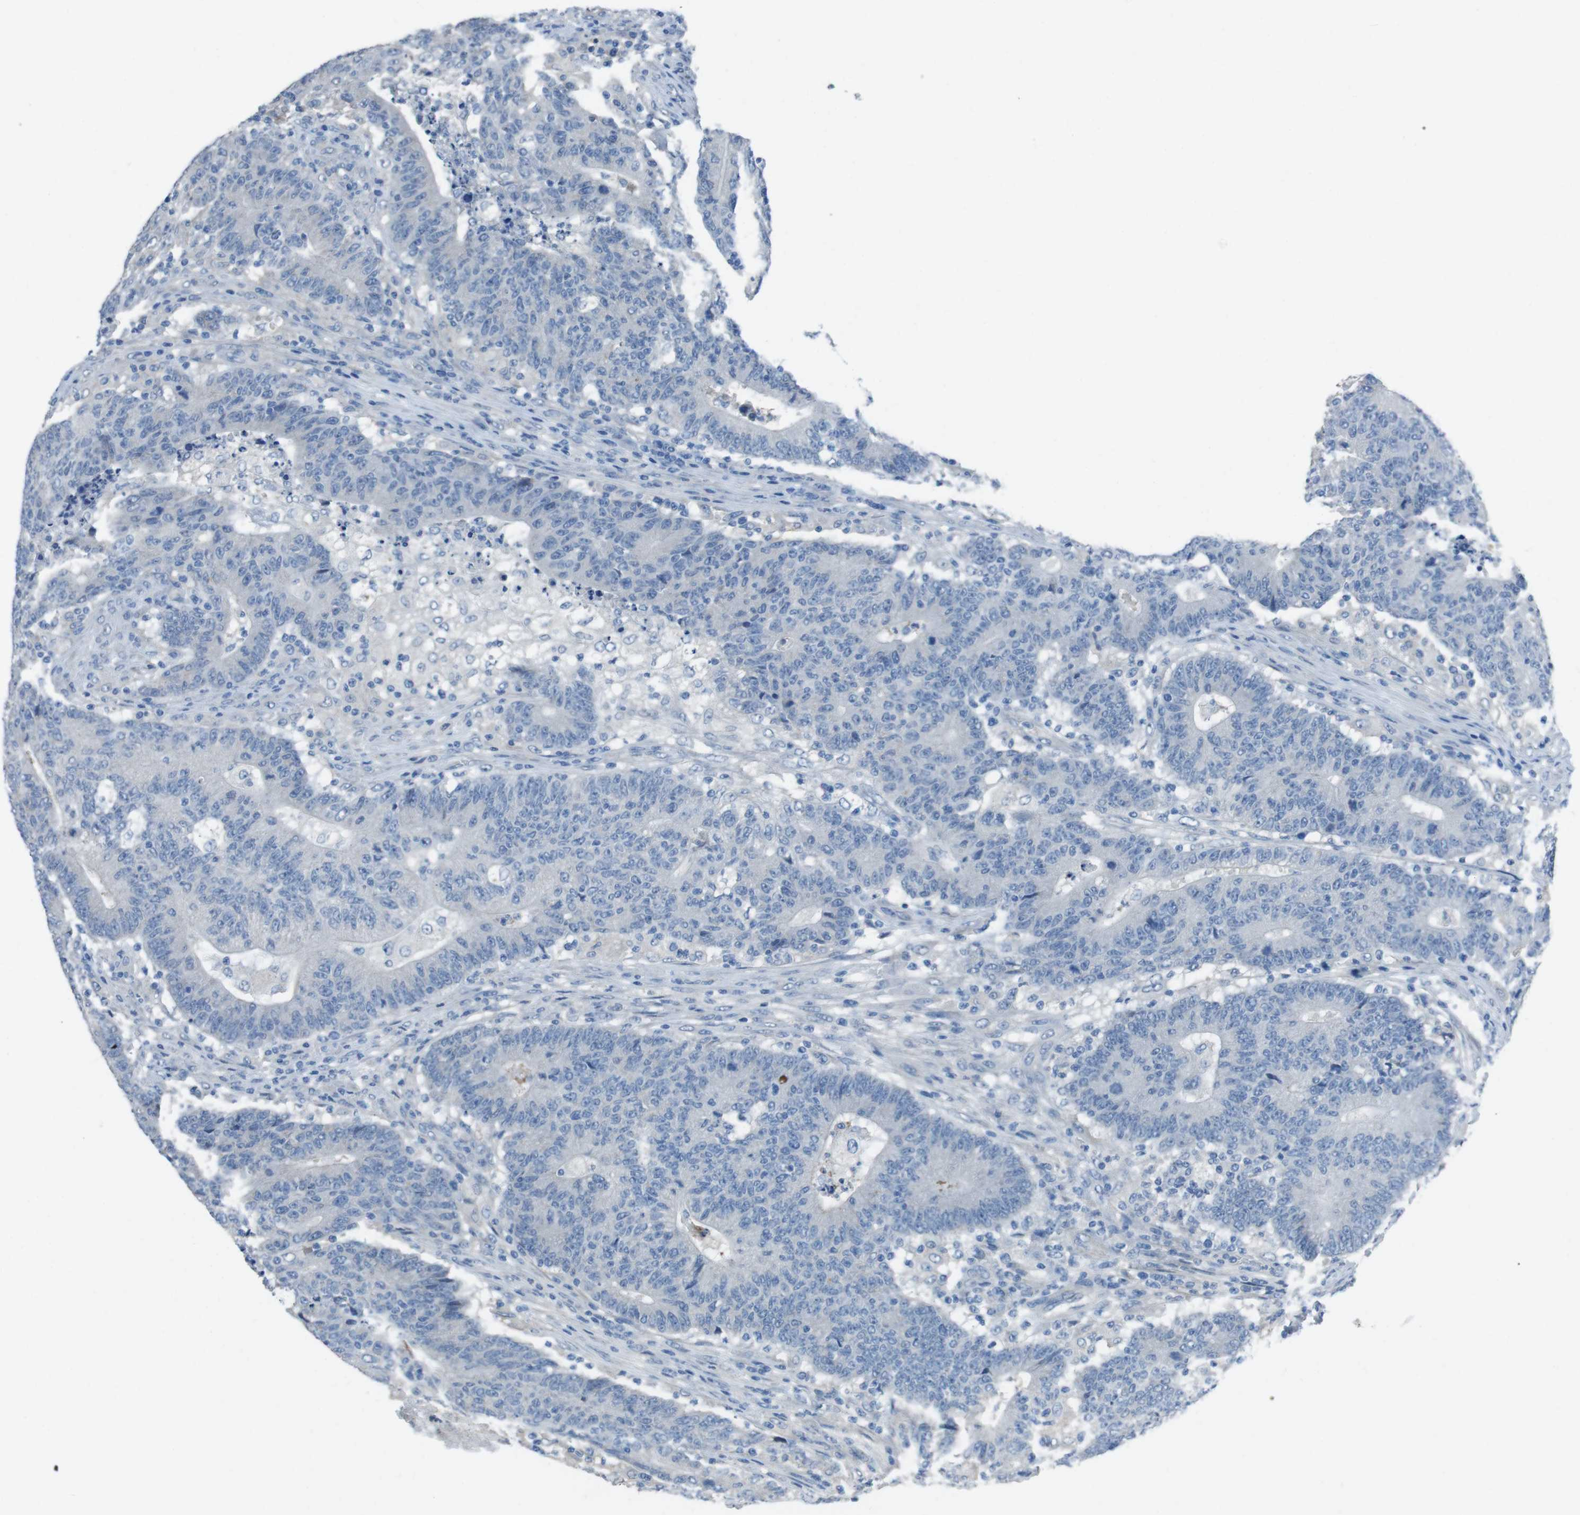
{"staining": {"intensity": "negative", "quantity": "none", "location": "none"}, "tissue": "colorectal cancer", "cell_type": "Tumor cells", "image_type": "cancer", "snomed": [{"axis": "morphology", "description": "Normal tissue, NOS"}, {"axis": "morphology", "description": "Adenocarcinoma, NOS"}, {"axis": "topography", "description": "Colon"}], "caption": "Immunohistochemistry of human colorectal cancer exhibits no positivity in tumor cells.", "gene": "CYP2C8", "patient": {"sex": "female", "age": 75}}